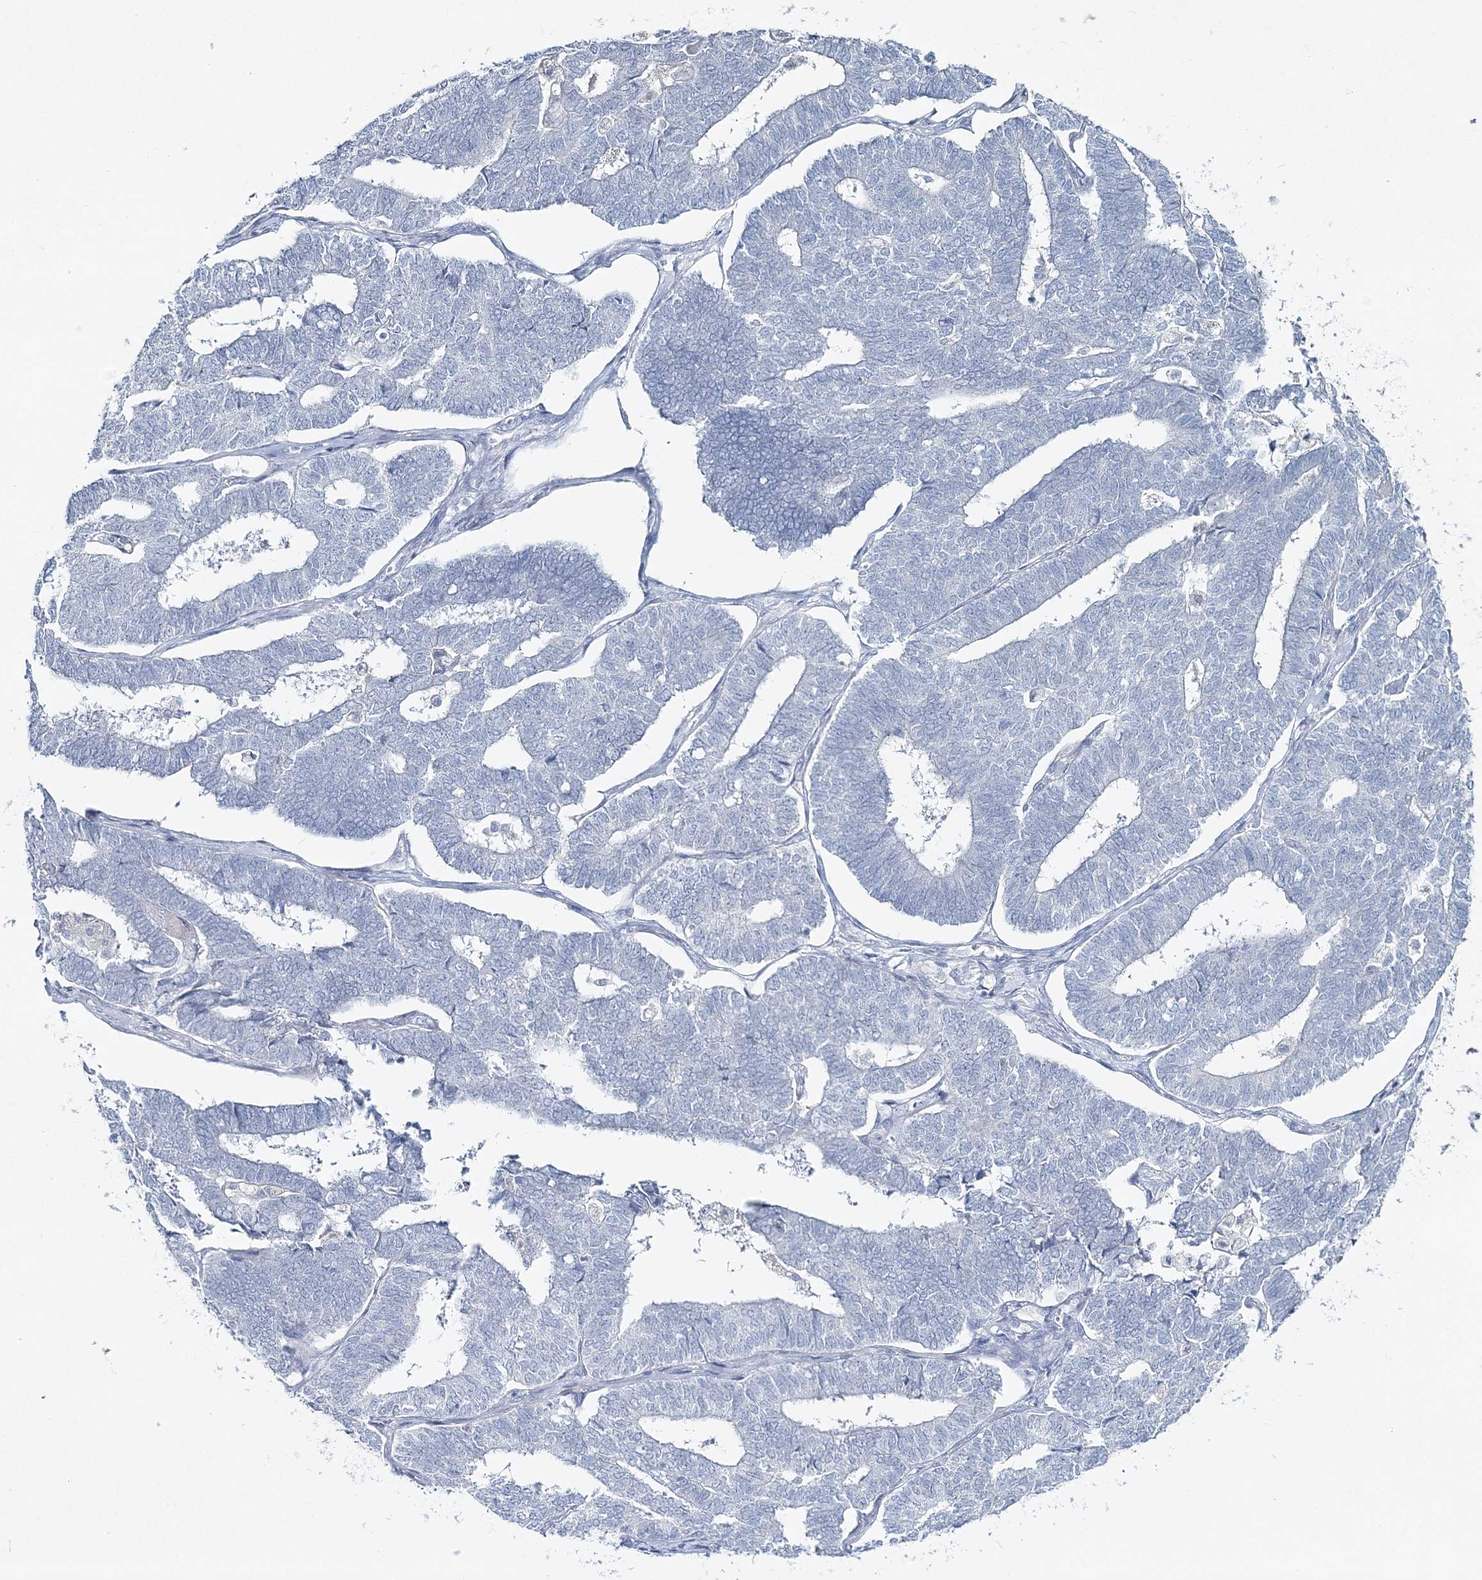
{"staining": {"intensity": "negative", "quantity": "none", "location": "none"}, "tissue": "endometrial cancer", "cell_type": "Tumor cells", "image_type": "cancer", "snomed": [{"axis": "morphology", "description": "Adenocarcinoma, NOS"}, {"axis": "topography", "description": "Endometrium"}], "caption": "There is no significant positivity in tumor cells of endometrial adenocarcinoma.", "gene": "GCKR", "patient": {"sex": "female", "age": 70}}